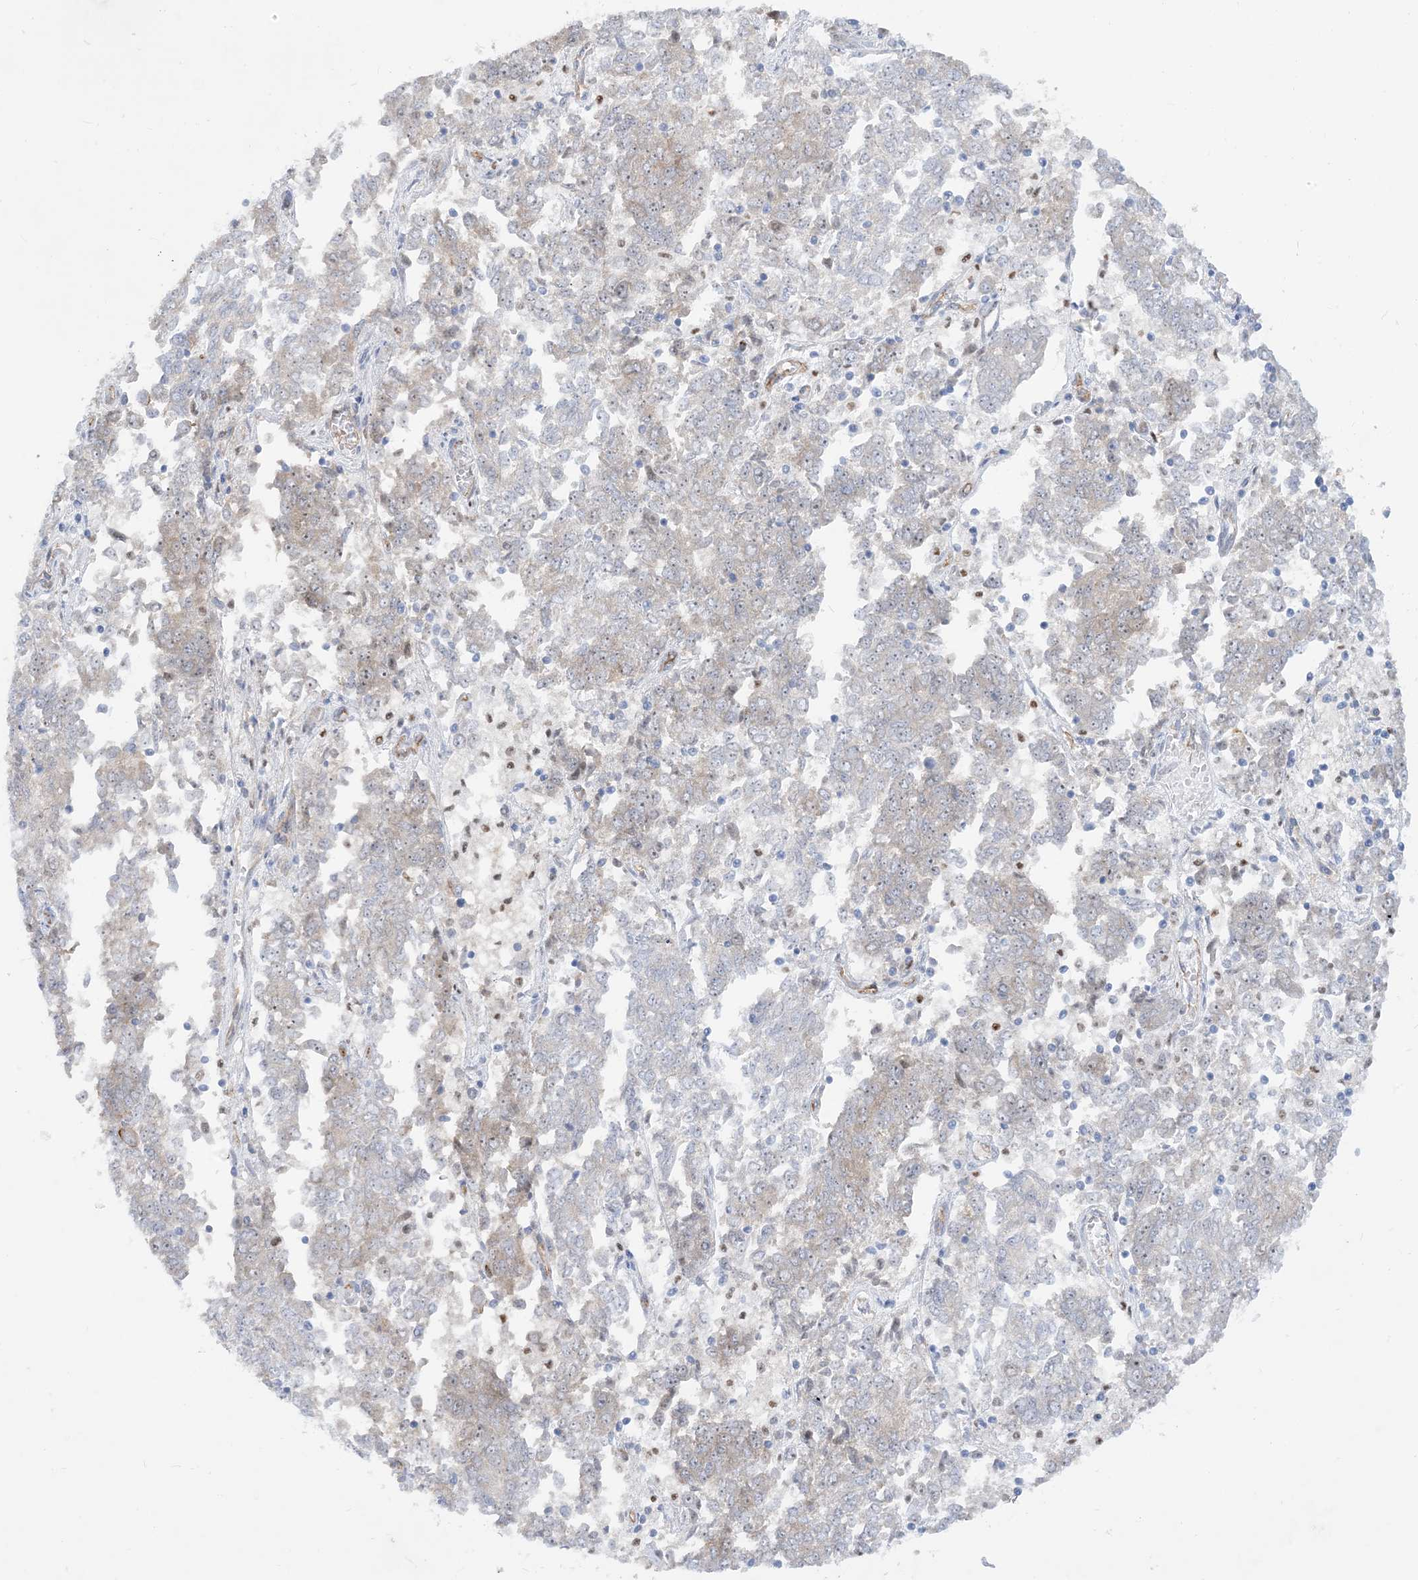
{"staining": {"intensity": "negative", "quantity": "none", "location": "none"}, "tissue": "endometrial cancer", "cell_type": "Tumor cells", "image_type": "cancer", "snomed": [{"axis": "morphology", "description": "Adenocarcinoma, NOS"}, {"axis": "topography", "description": "Endometrium"}], "caption": "This micrograph is of endometrial adenocarcinoma stained with immunohistochemistry (IHC) to label a protein in brown with the nuclei are counter-stained blue. There is no positivity in tumor cells.", "gene": "MARS2", "patient": {"sex": "female", "age": 80}}